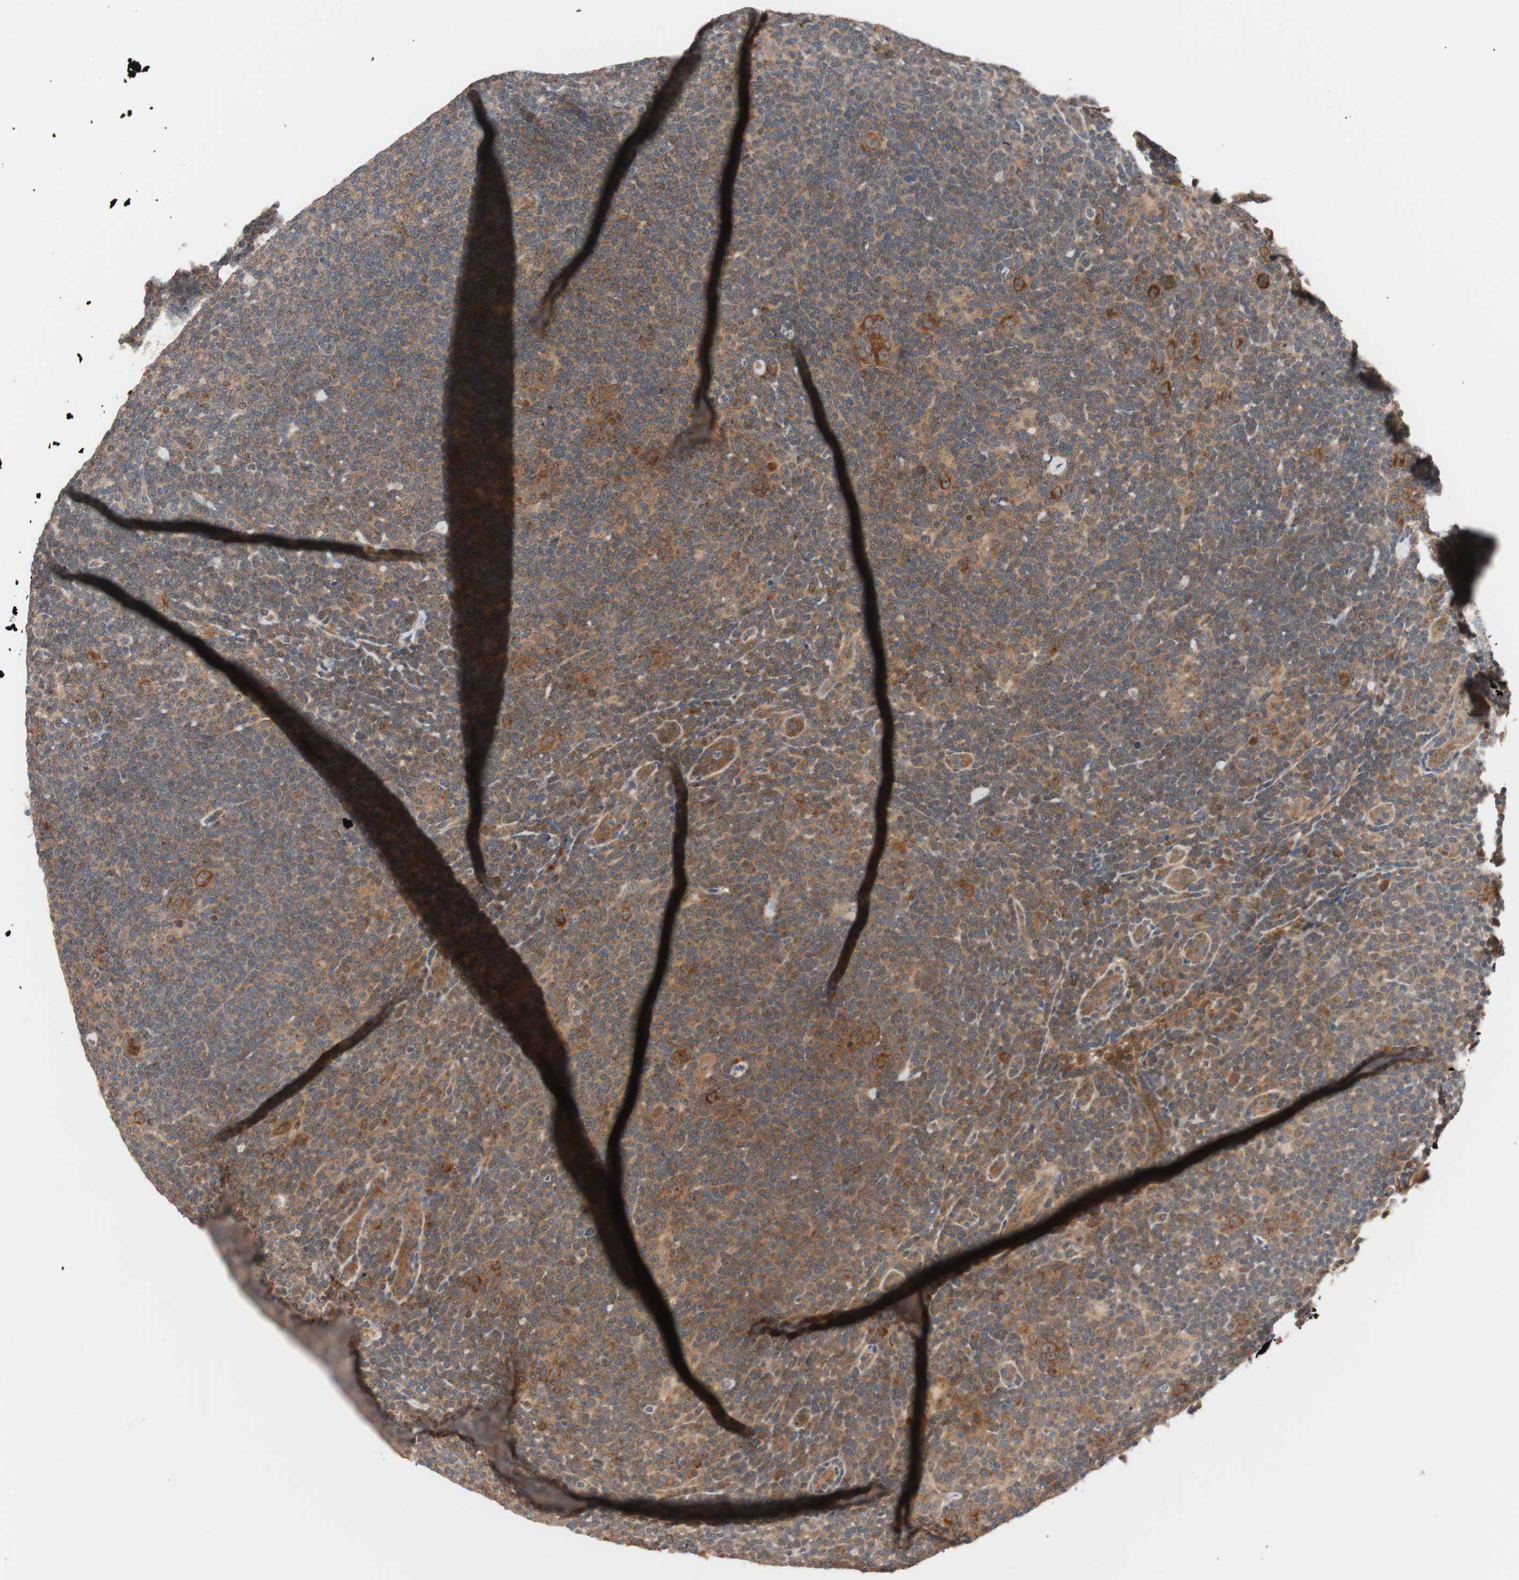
{"staining": {"intensity": "moderate", "quantity": ">75%", "location": "cytoplasmic/membranous"}, "tissue": "lymphoma", "cell_type": "Tumor cells", "image_type": "cancer", "snomed": [{"axis": "morphology", "description": "Hodgkin's disease, NOS"}, {"axis": "topography", "description": "Lymph node"}], "caption": "Immunohistochemistry of Hodgkin's disease shows medium levels of moderate cytoplasmic/membranous staining in approximately >75% of tumor cells.", "gene": "HMBS", "patient": {"sex": "female", "age": 57}}